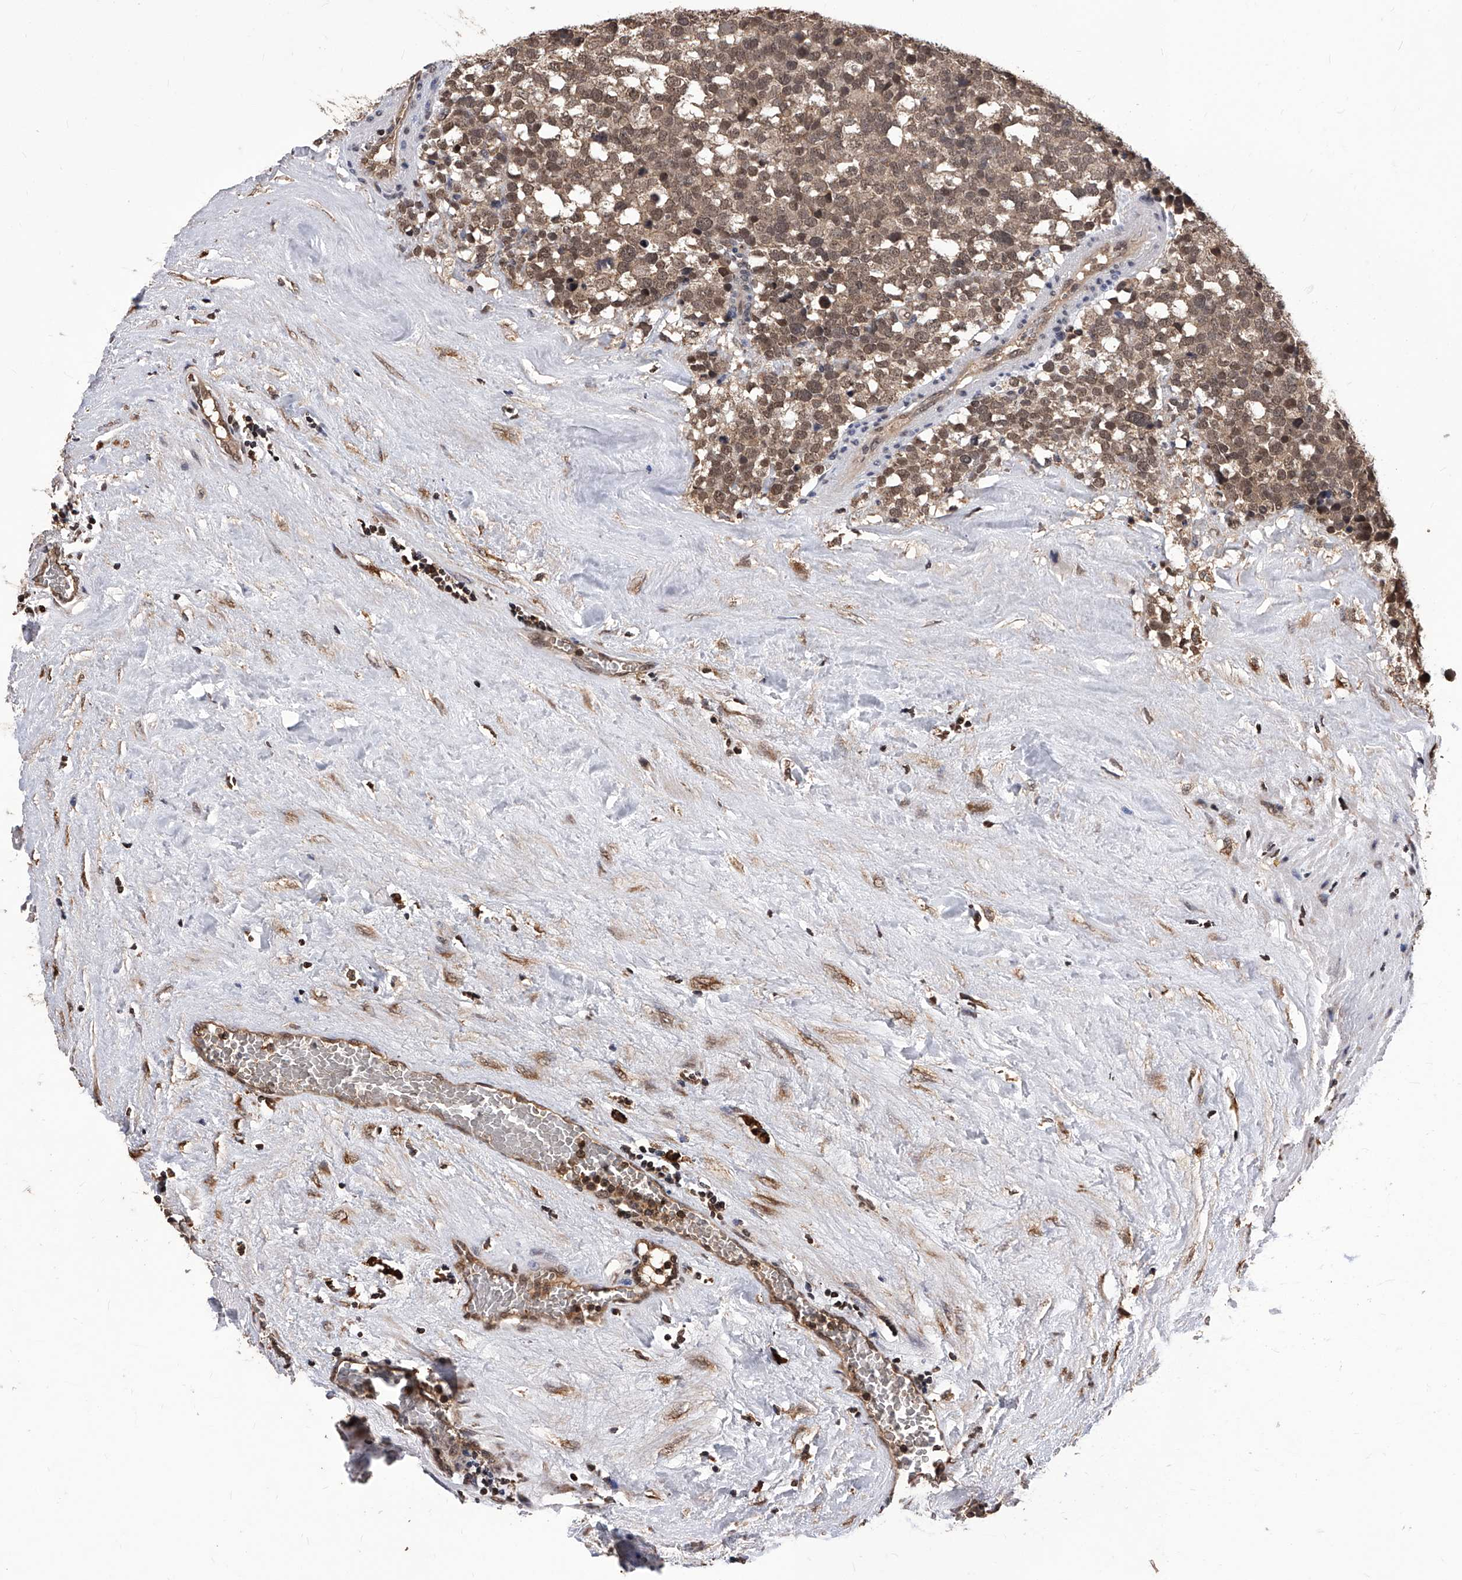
{"staining": {"intensity": "moderate", "quantity": ">75%", "location": "cytoplasmic/membranous,nuclear"}, "tissue": "testis cancer", "cell_type": "Tumor cells", "image_type": "cancer", "snomed": [{"axis": "morphology", "description": "Seminoma, NOS"}, {"axis": "topography", "description": "Testis"}], "caption": "Testis cancer stained for a protein displays moderate cytoplasmic/membranous and nuclear positivity in tumor cells. (DAB (3,3'-diaminobenzidine) IHC with brightfield microscopy, high magnification).", "gene": "ID1", "patient": {"sex": "male", "age": 71}}